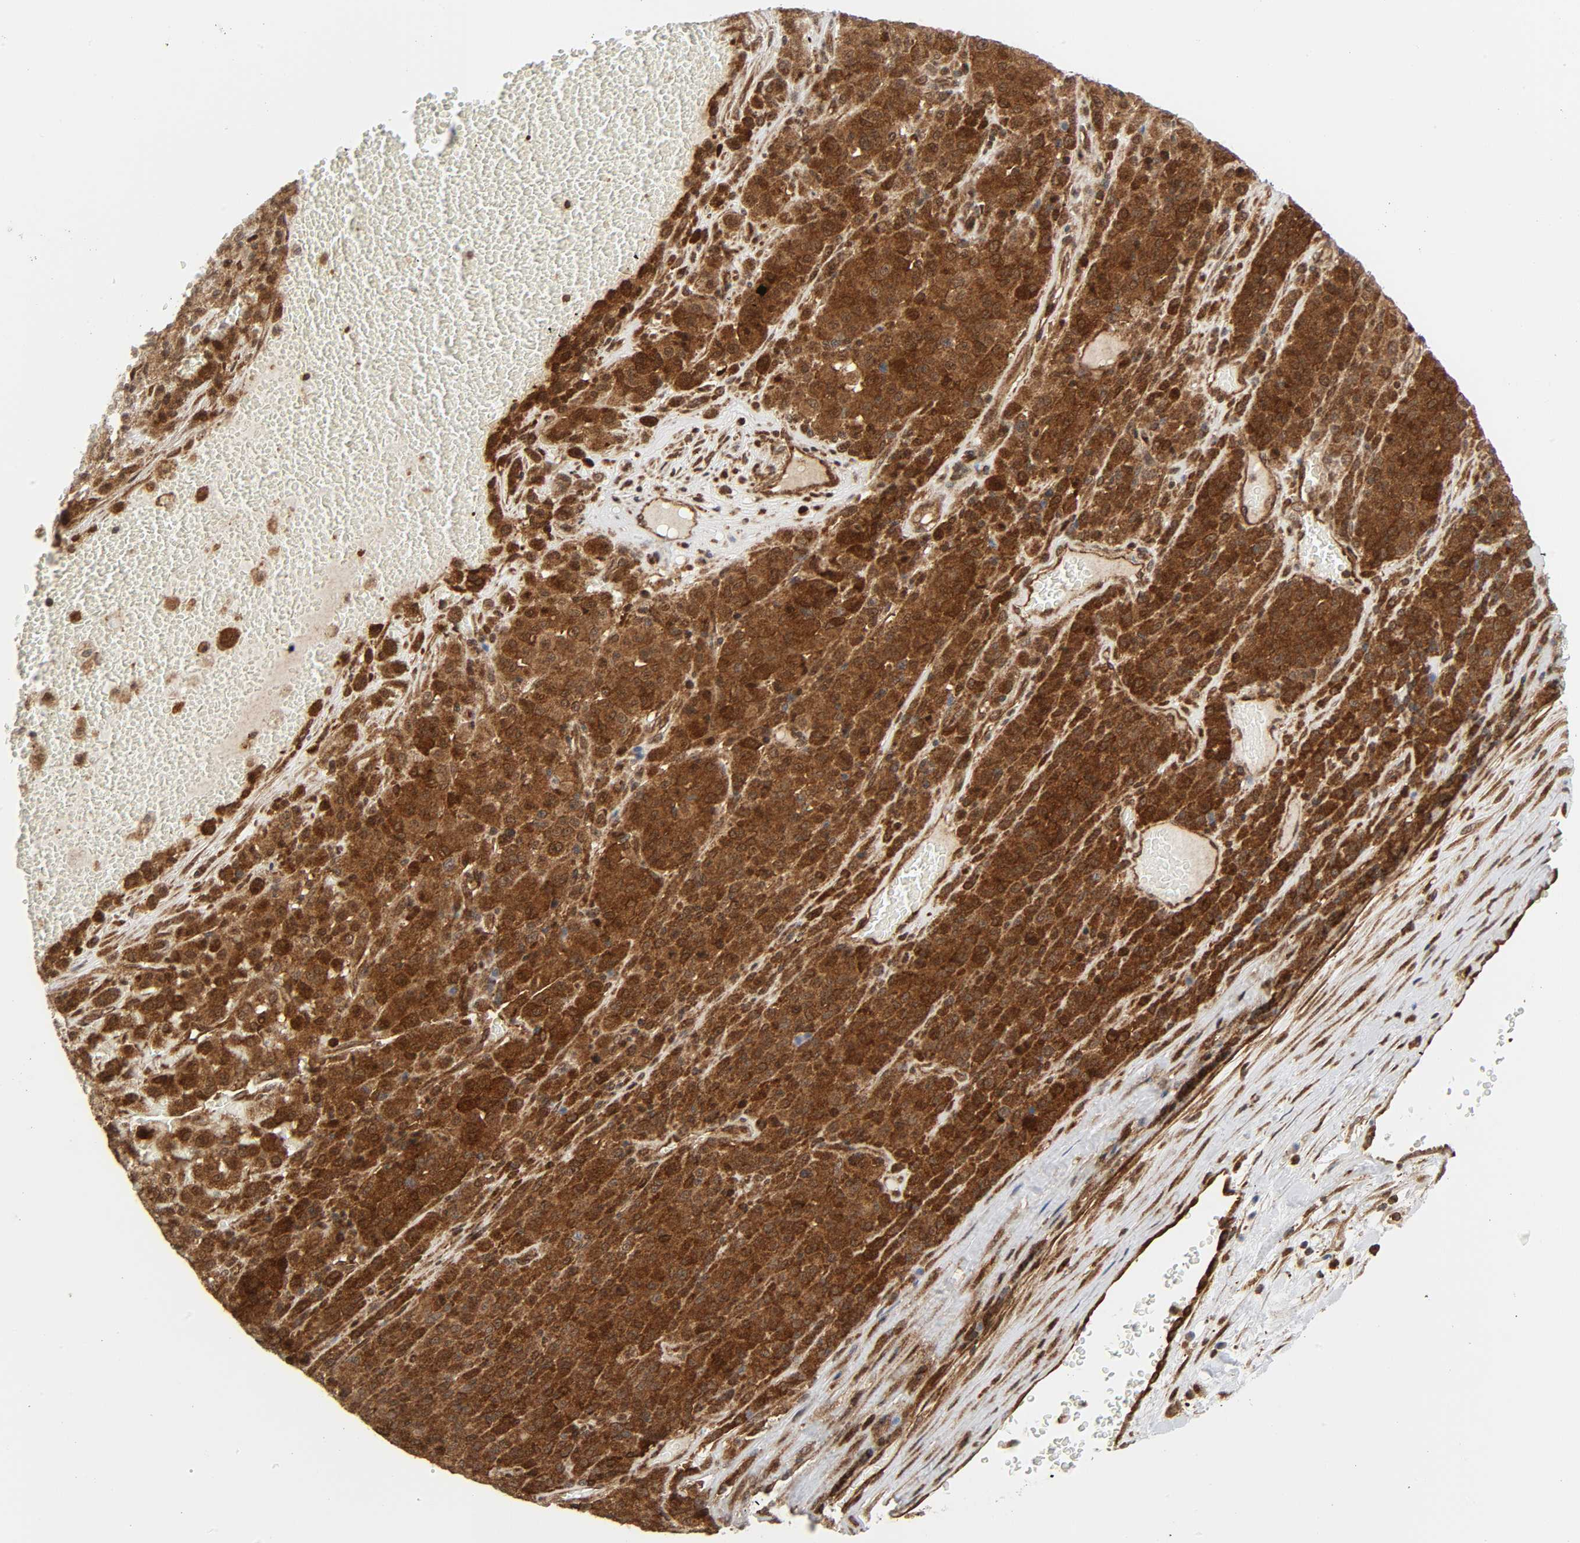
{"staining": {"intensity": "strong", "quantity": ">75%", "location": "cytoplasmic/membranous"}, "tissue": "melanoma", "cell_type": "Tumor cells", "image_type": "cancer", "snomed": [{"axis": "morphology", "description": "Malignant melanoma, Metastatic site"}, {"axis": "topography", "description": "Pancreas"}], "caption": "Immunohistochemical staining of human malignant melanoma (metastatic site) reveals strong cytoplasmic/membranous protein positivity in about >75% of tumor cells.", "gene": "MAPK1", "patient": {"sex": "female", "age": 30}}